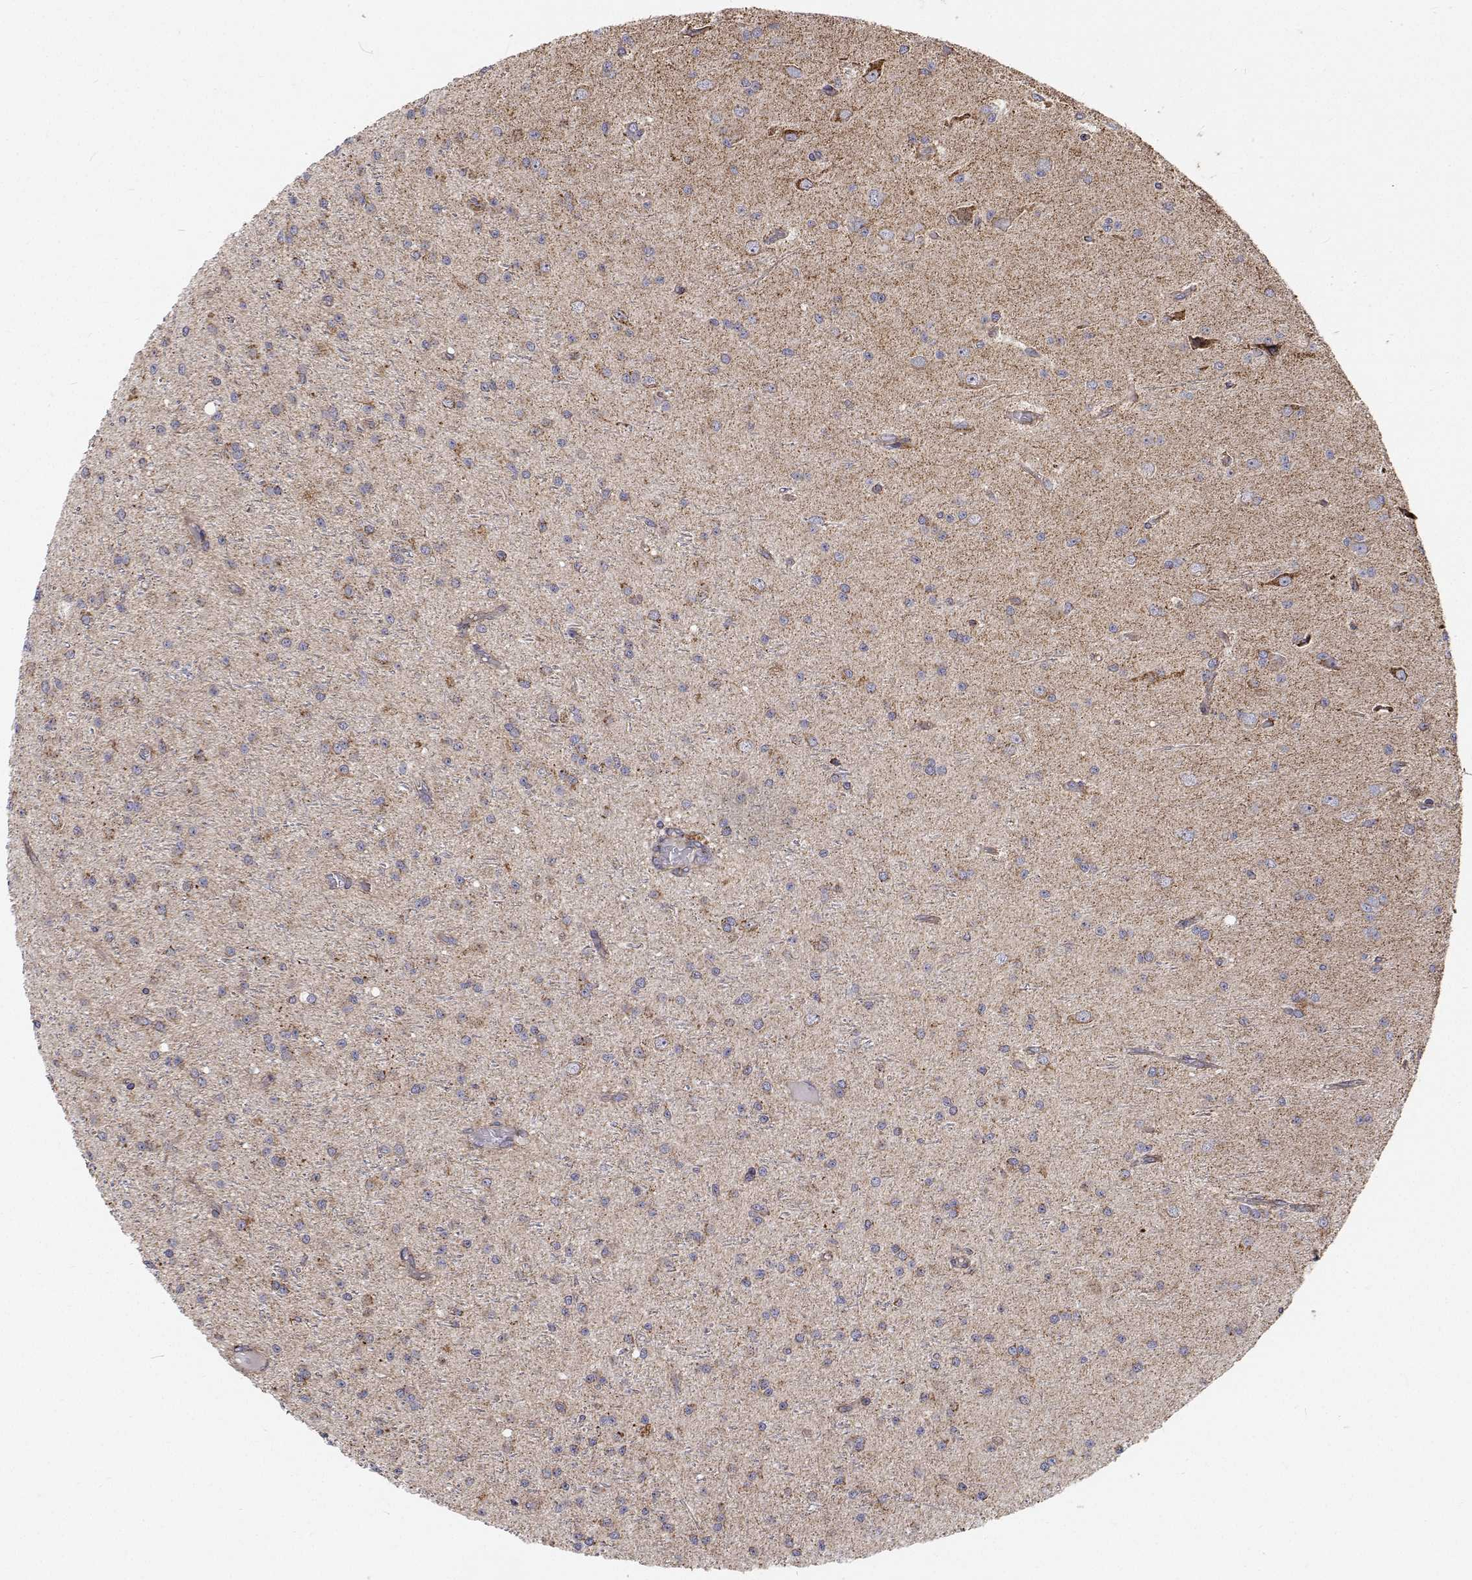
{"staining": {"intensity": "weak", "quantity": "<25%", "location": "cytoplasmic/membranous"}, "tissue": "glioma", "cell_type": "Tumor cells", "image_type": "cancer", "snomed": [{"axis": "morphology", "description": "Glioma, malignant, Low grade"}, {"axis": "topography", "description": "Brain"}], "caption": "The immunohistochemistry (IHC) image has no significant staining in tumor cells of malignant low-grade glioma tissue.", "gene": "SPICE1", "patient": {"sex": "male", "age": 27}}